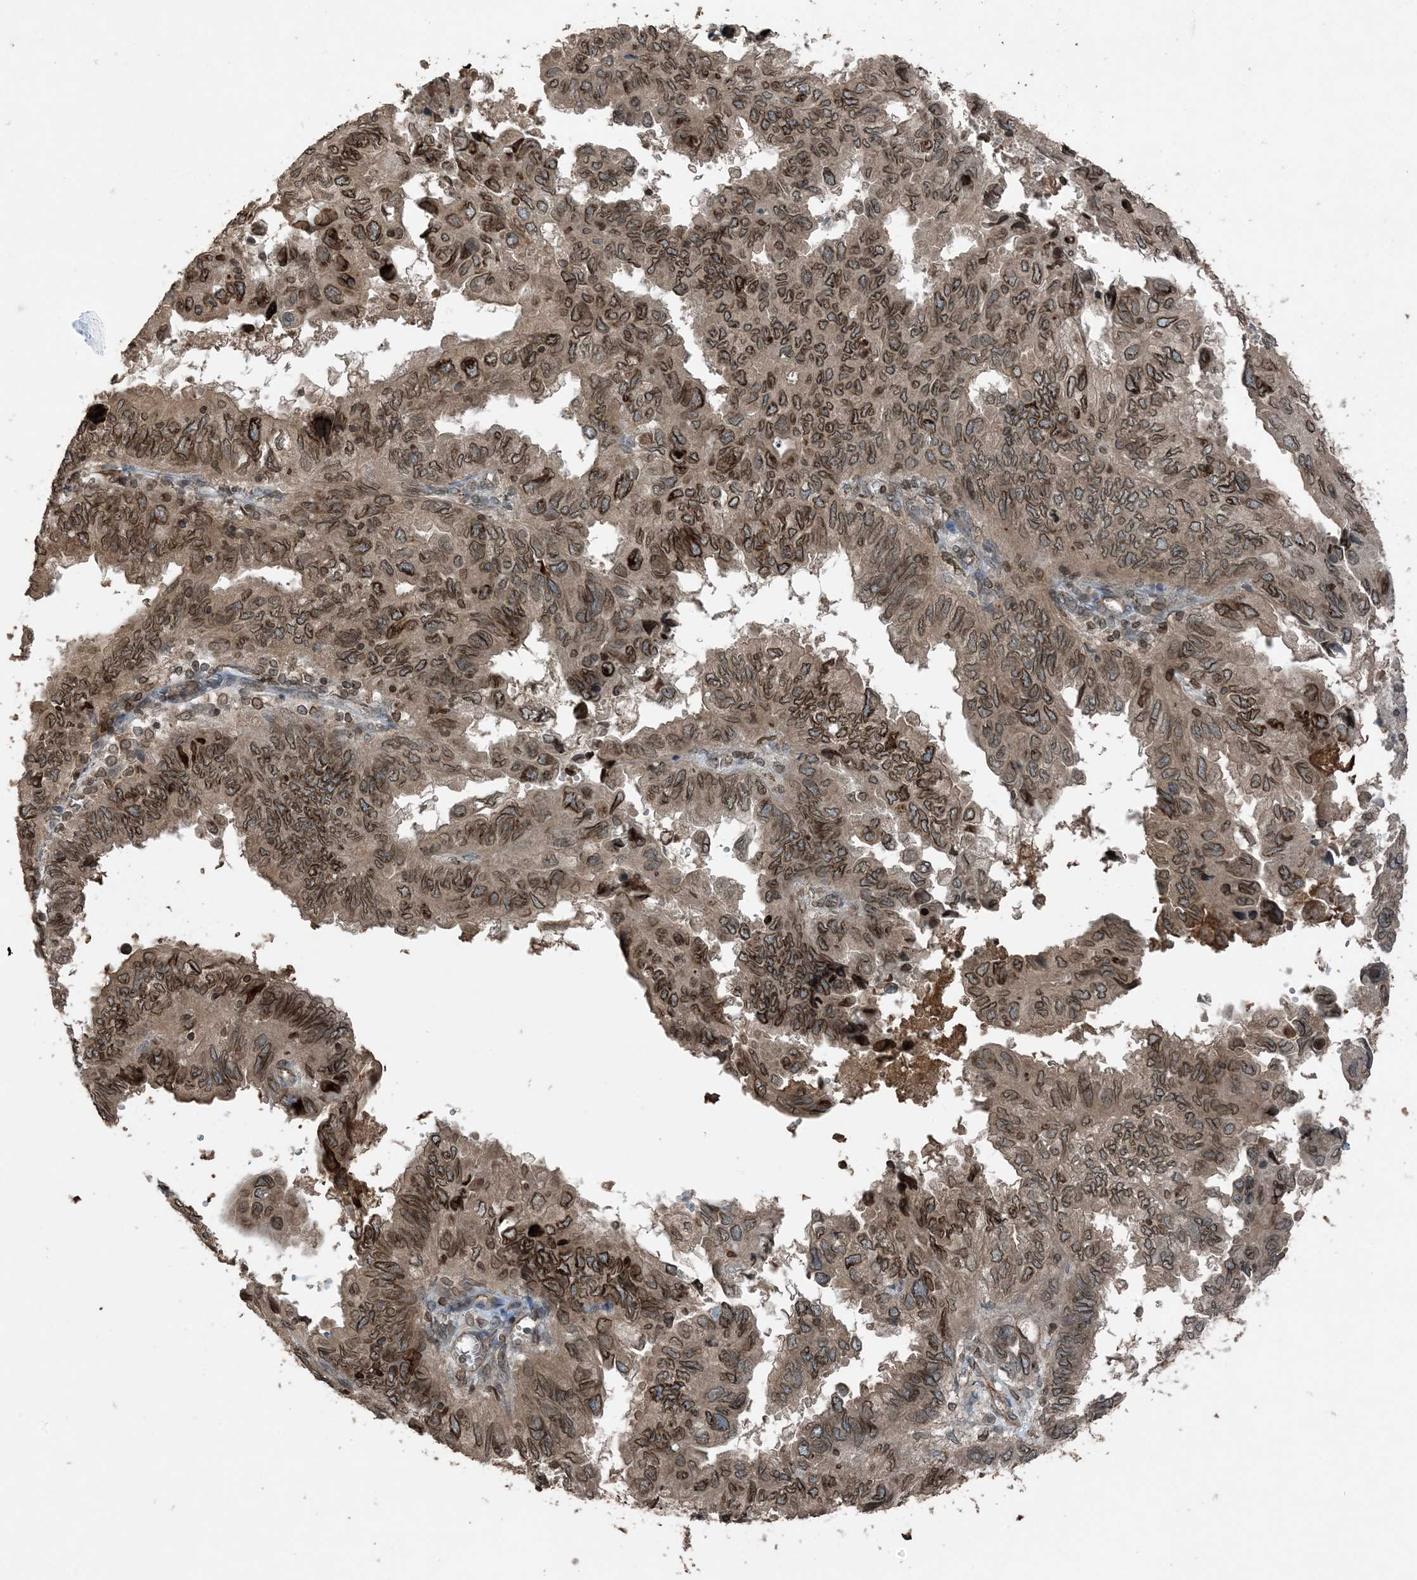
{"staining": {"intensity": "strong", "quantity": ">75%", "location": "cytoplasmic/membranous,nuclear"}, "tissue": "endometrial cancer", "cell_type": "Tumor cells", "image_type": "cancer", "snomed": [{"axis": "morphology", "description": "Adenocarcinoma, NOS"}, {"axis": "topography", "description": "Uterus"}], "caption": "A high amount of strong cytoplasmic/membranous and nuclear staining is identified in approximately >75% of tumor cells in endometrial cancer tissue.", "gene": "ZFAND2B", "patient": {"sex": "female", "age": 77}}